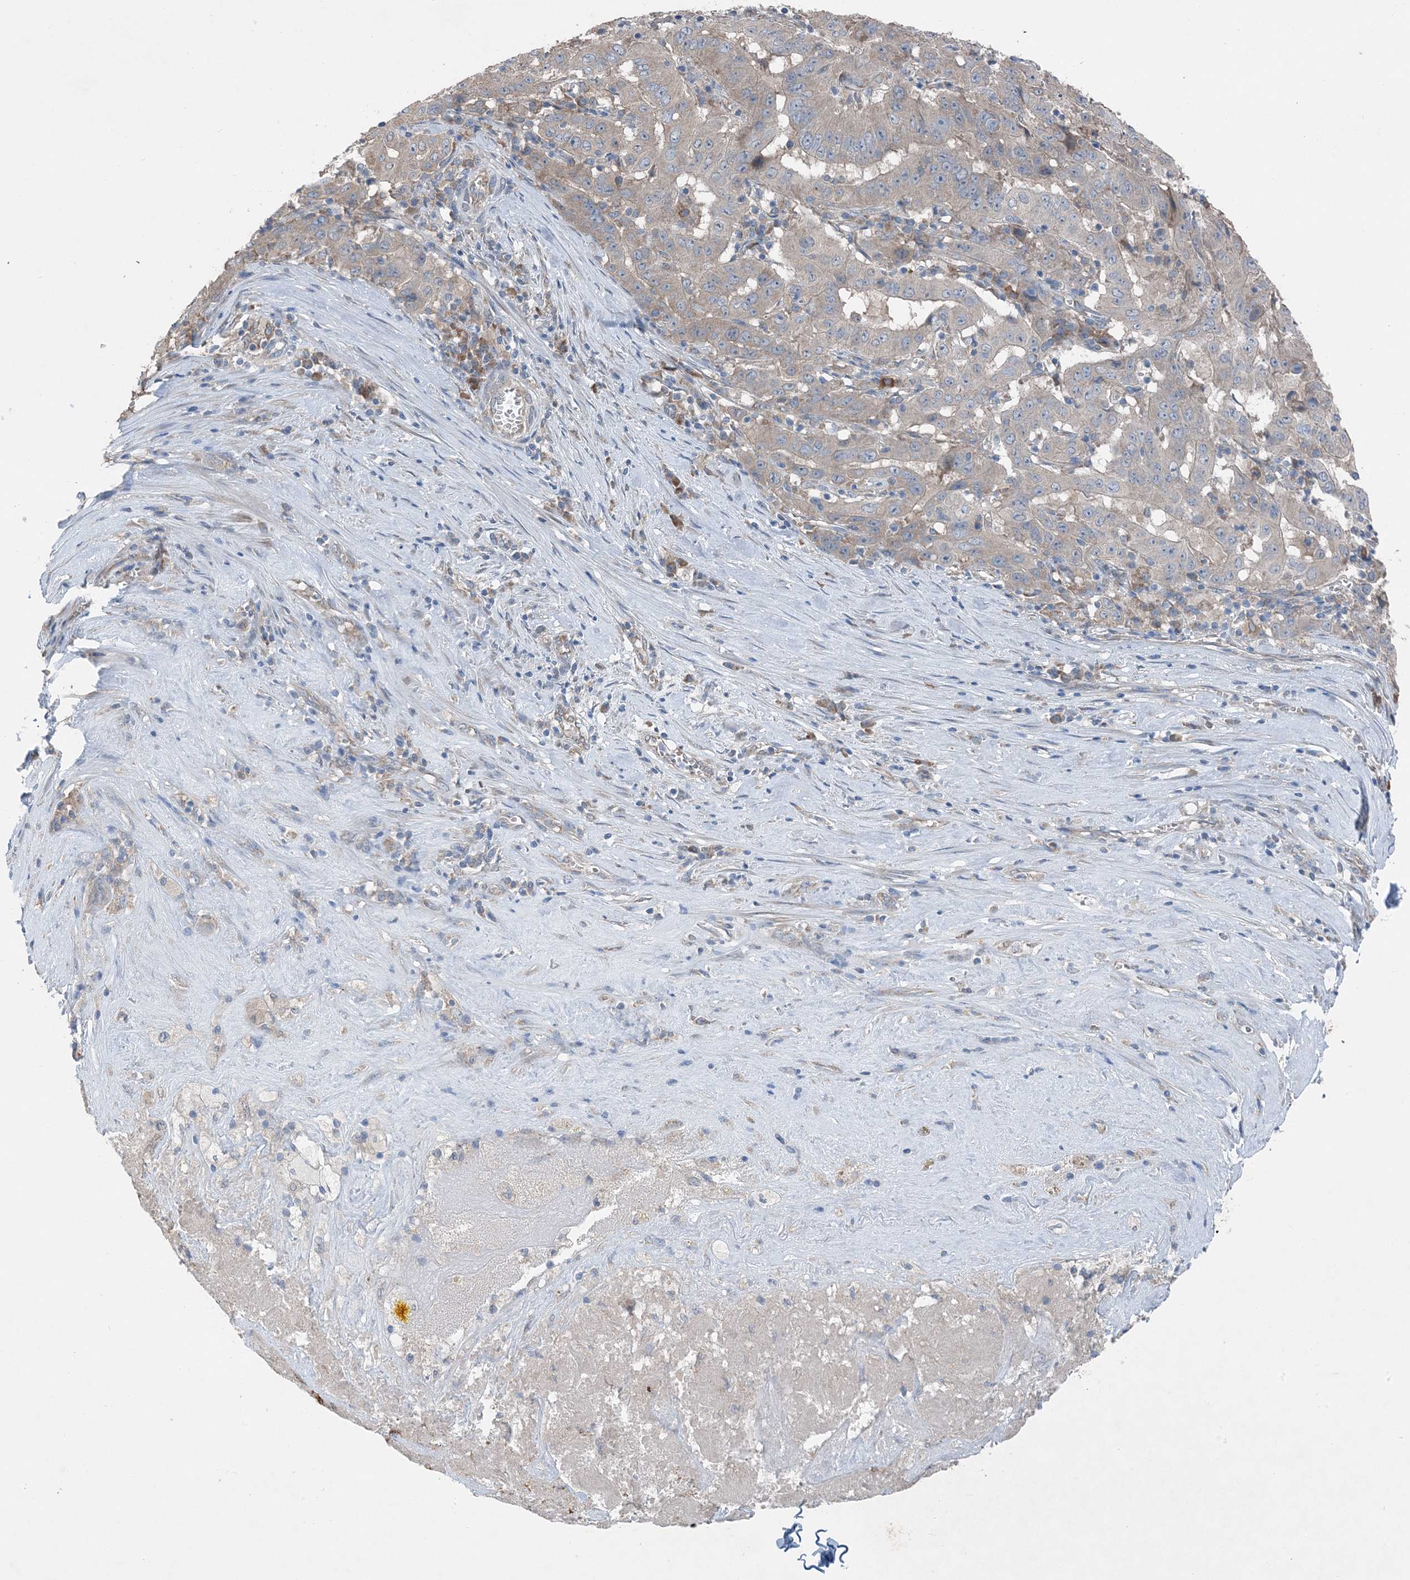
{"staining": {"intensity": "weak", "quantity": "<25%", "location": "cytoplasmic/membranous"}, "tissue": "pancreatic cancer", "cell_type": "Tumor cells", "image_type": "cancer", "snomed": [{"axis": "morphology", "description": "Adenocarcinoma, NOS"}, {"axis": "topography", "description": "Pancreas"}], "caption": "This is an IHC histopathology image of human pancreatic adenocarcinoma. There is no positivity in tumor cells.", "gene": "DHX30", "patient": {"sex": "male", "age": 63}}